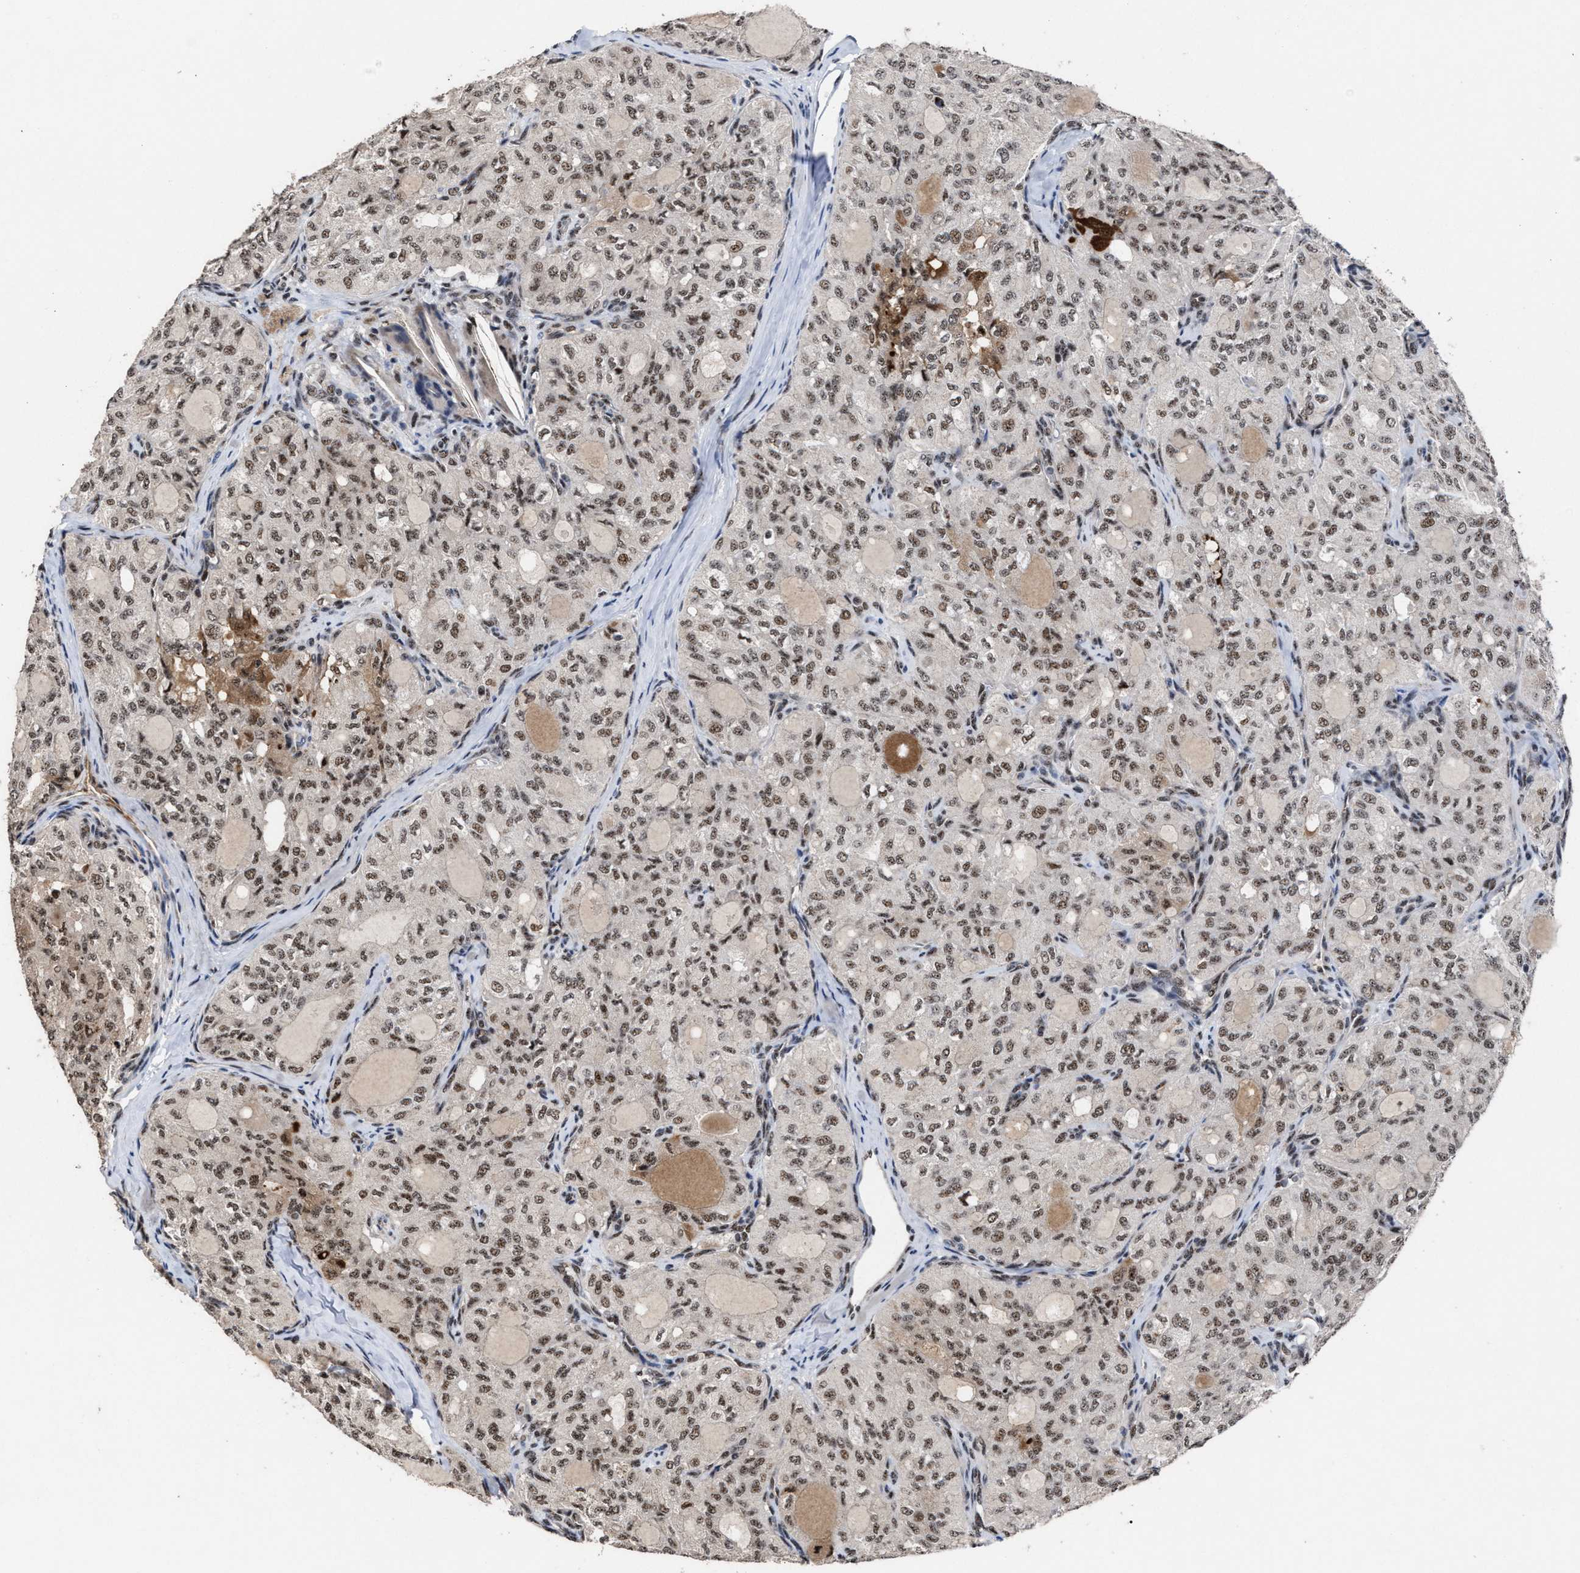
{"staining": {"intensity": "moderate", "quantity": ">75%", "location": "nuclear"}, "tissue": "thyroid cancer", "cell_type": "Tumor cells", "image_type": "cancer", "snomed": [{"axis": "morphology", "description": "Follicular adenoma carcinoma, NOS"}, {"axis": "topography", "description": "Thyroid gland"}], "caption": "Moderate nuclear expression for a protein is identified in approximately >75% of tumor cells of thyroid follicular adenoma carcinoma using immunohistochemistry.", "gene": "EIF4A3", "patient": {"sex": "male", "age": 75}}